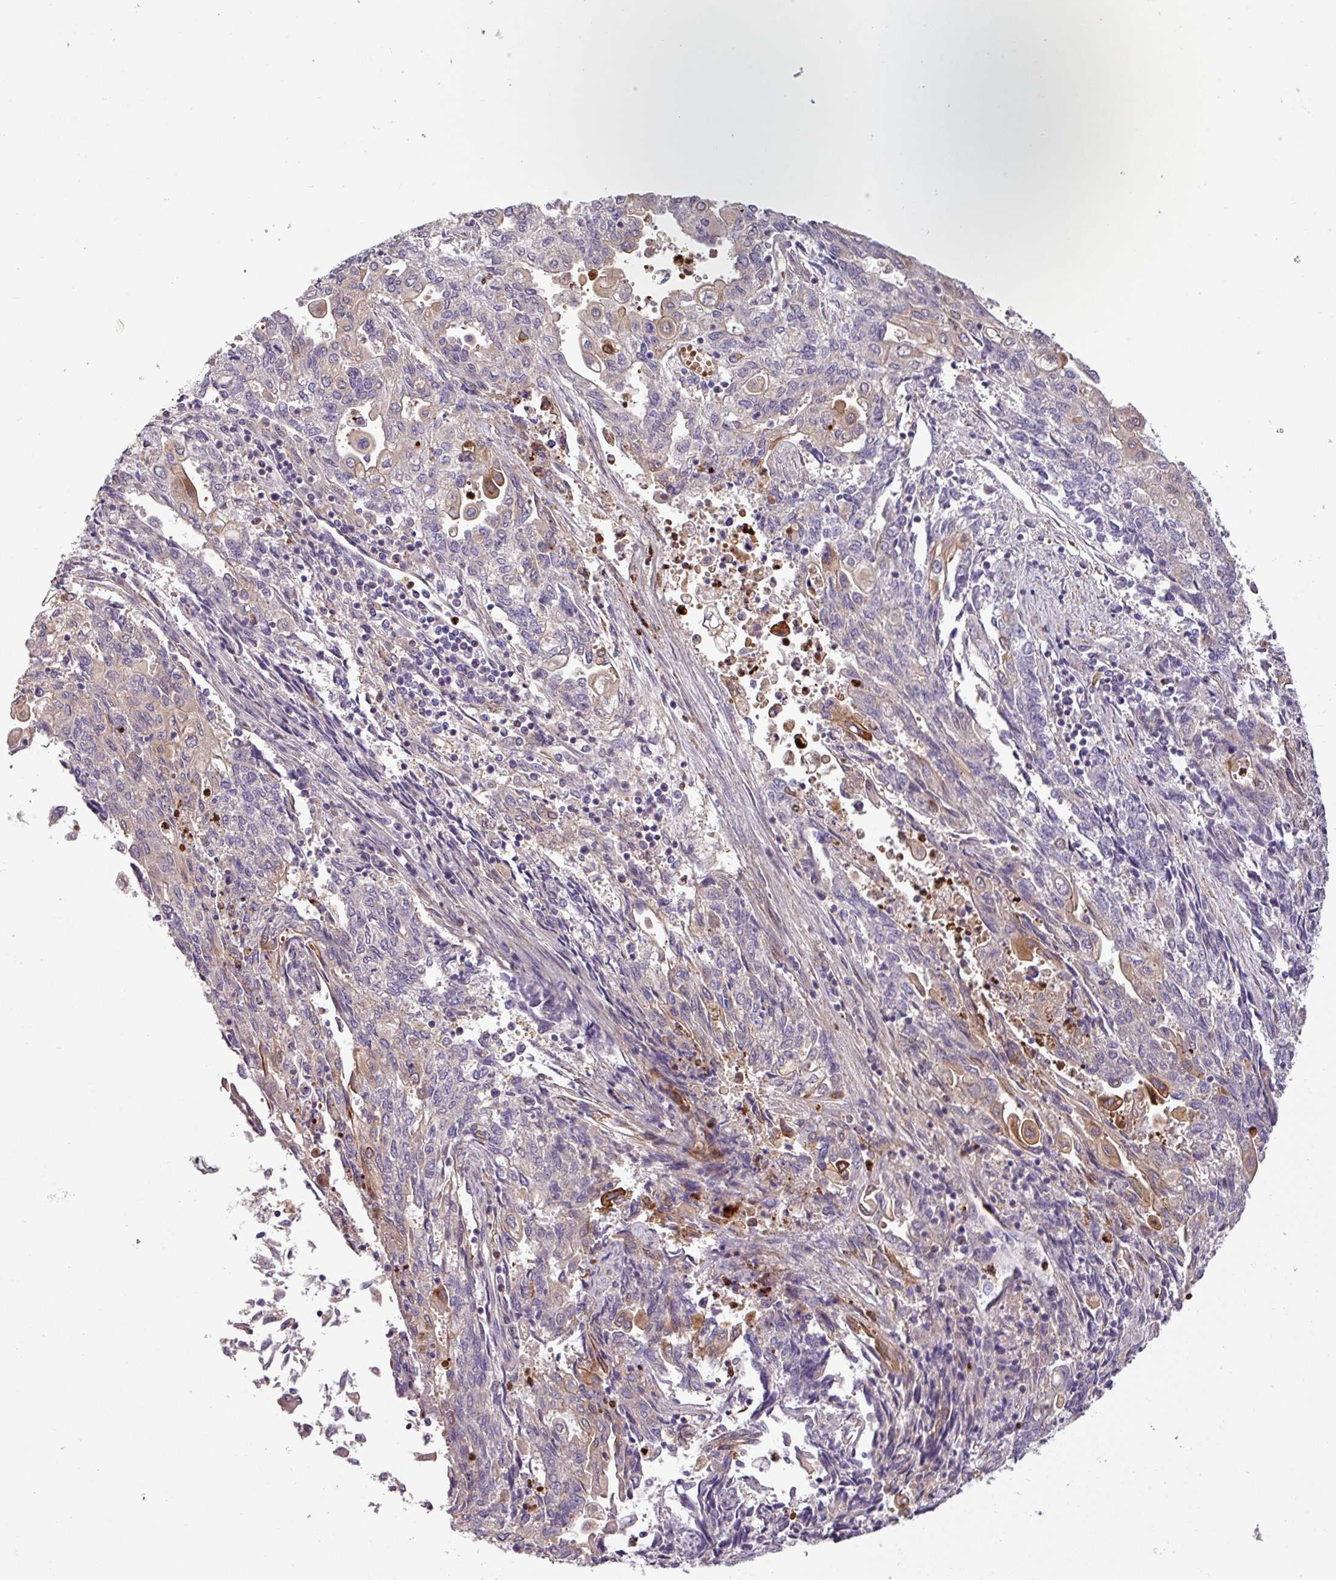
{"staining": {"intensity": "negative", "quantity": "none", "location": "none"}, "tissue": "endometrial cancer", "cell_type": "Tumor cells", "image_type": "cancer", "snomed": [{"axis": "morphology", "description": "Adenocarcinoma, NOS"}, {"axis": "topography", "description": "Endometrium"}], "caption": "This is a micrograph of immunohistochemistry staining of adenocarcinoma (endometrial), which shows no staining in tumor cells. Nuclei are stained in blue.", "gene": "NBEAL2", "patient": {"sex": "female", "age": 54}}